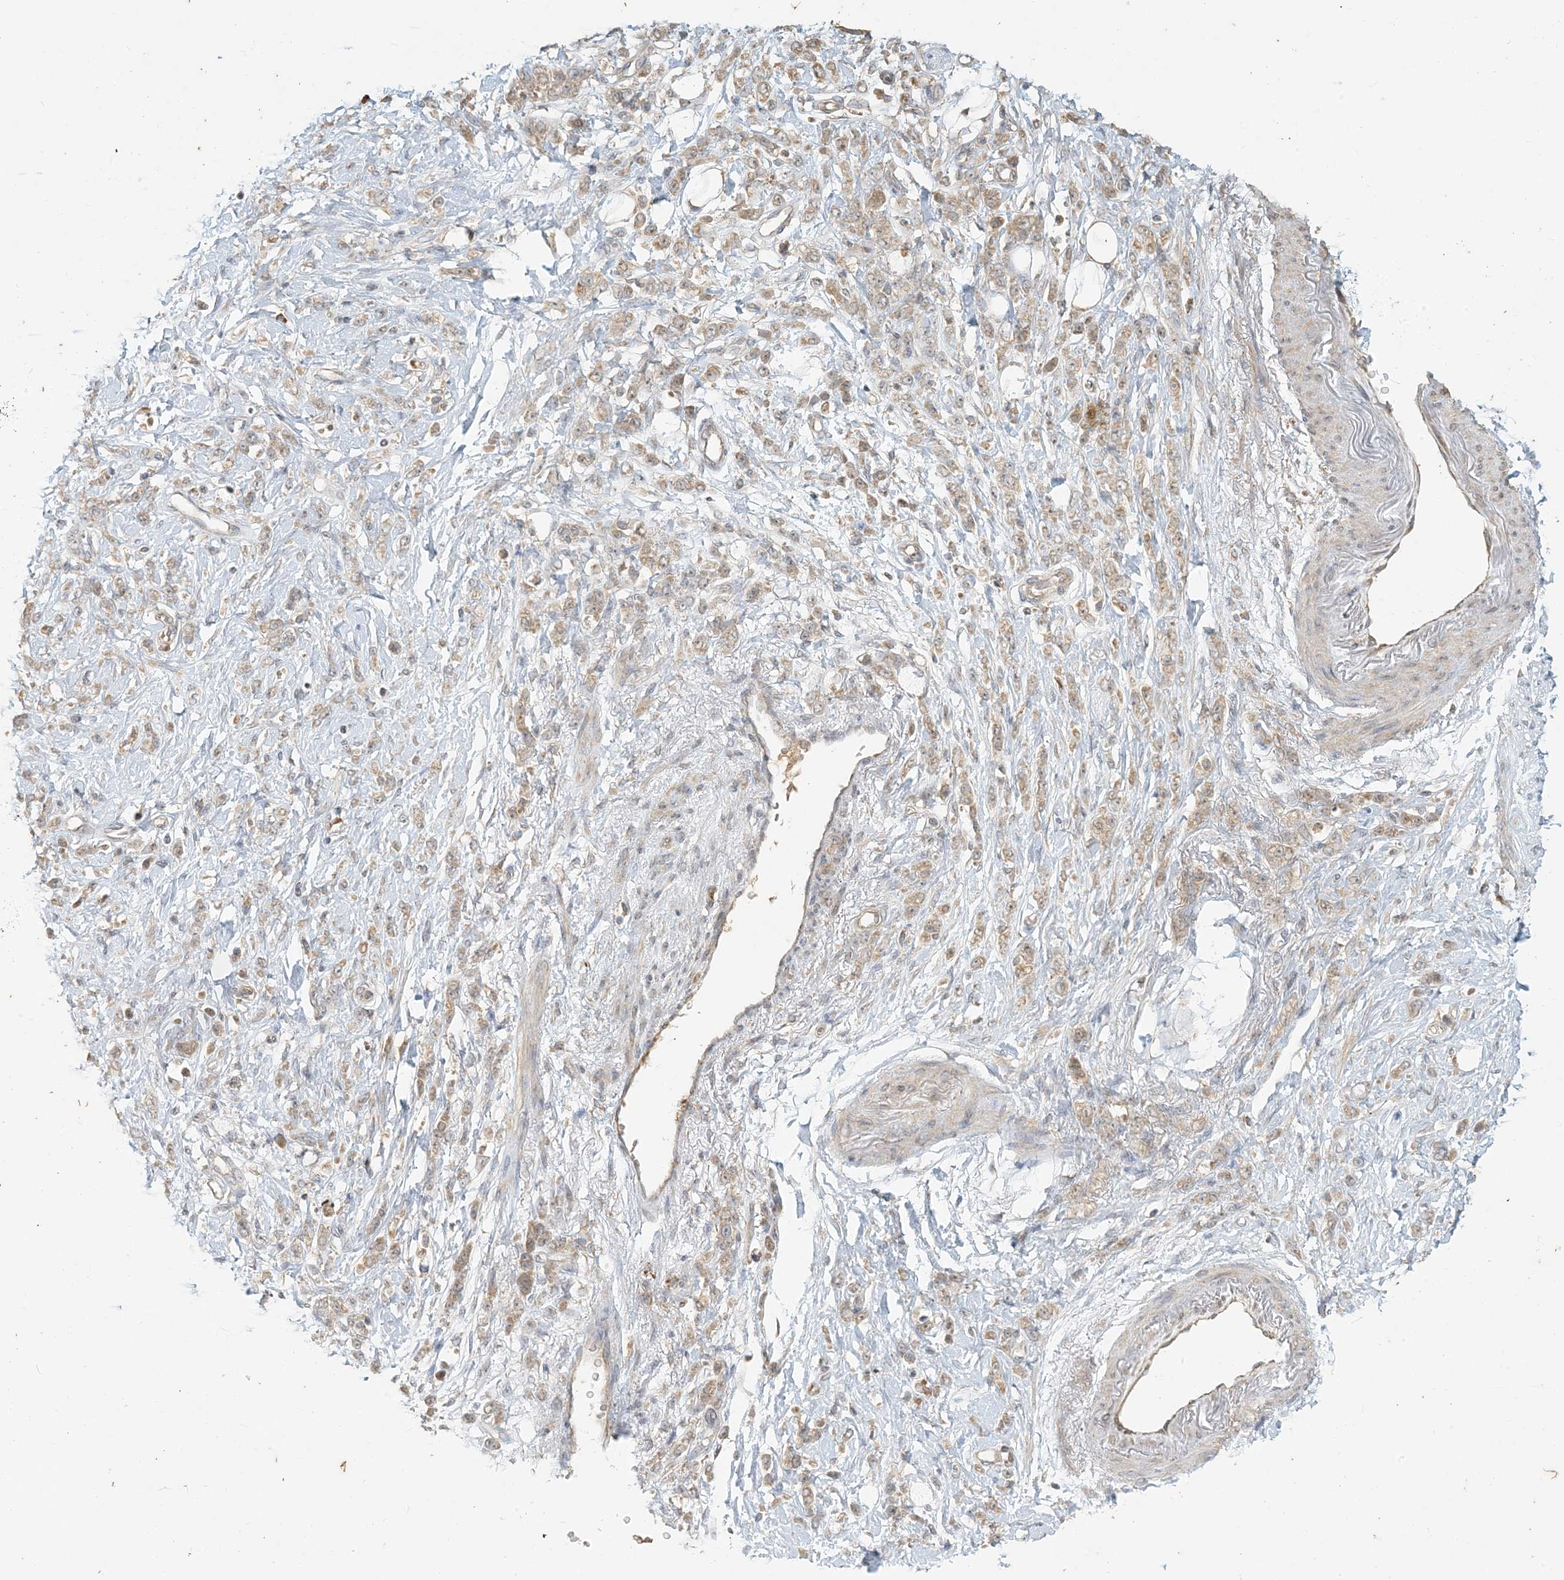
{"staining": {"intensity": "moderate", "quantity": ">75%", "location": "cytoplasmic/membranous"}, "tissue": "stomach cancer", "cell_type": "Tumor cells", "image_type": "cancer", "snomed": [{"axis": "morphology", "description": "Normal tissue, NOS"}, {"axis": "morphology", "description": "Adenocarcinoma, NOS"}, {"axis": "topography", "description": "Stomach"}], "caption": "Immunohistochemistry (IHC) staining of stomach cancer (adenocarcinoma), which demonstrates medium levels of moderate cytoplasmic/membranous positivity in about >75% of tumor cells indicating moderate cytoplasmic/membranous protein expression. The staining was performed using DAB (3,3'-diaminobenzidine) (brown) for protein detection and nuclei were counterstained in hematoxylin (blue).", "gene": "MCOLN1", "patient": {"sex": "male", "age": 82}}